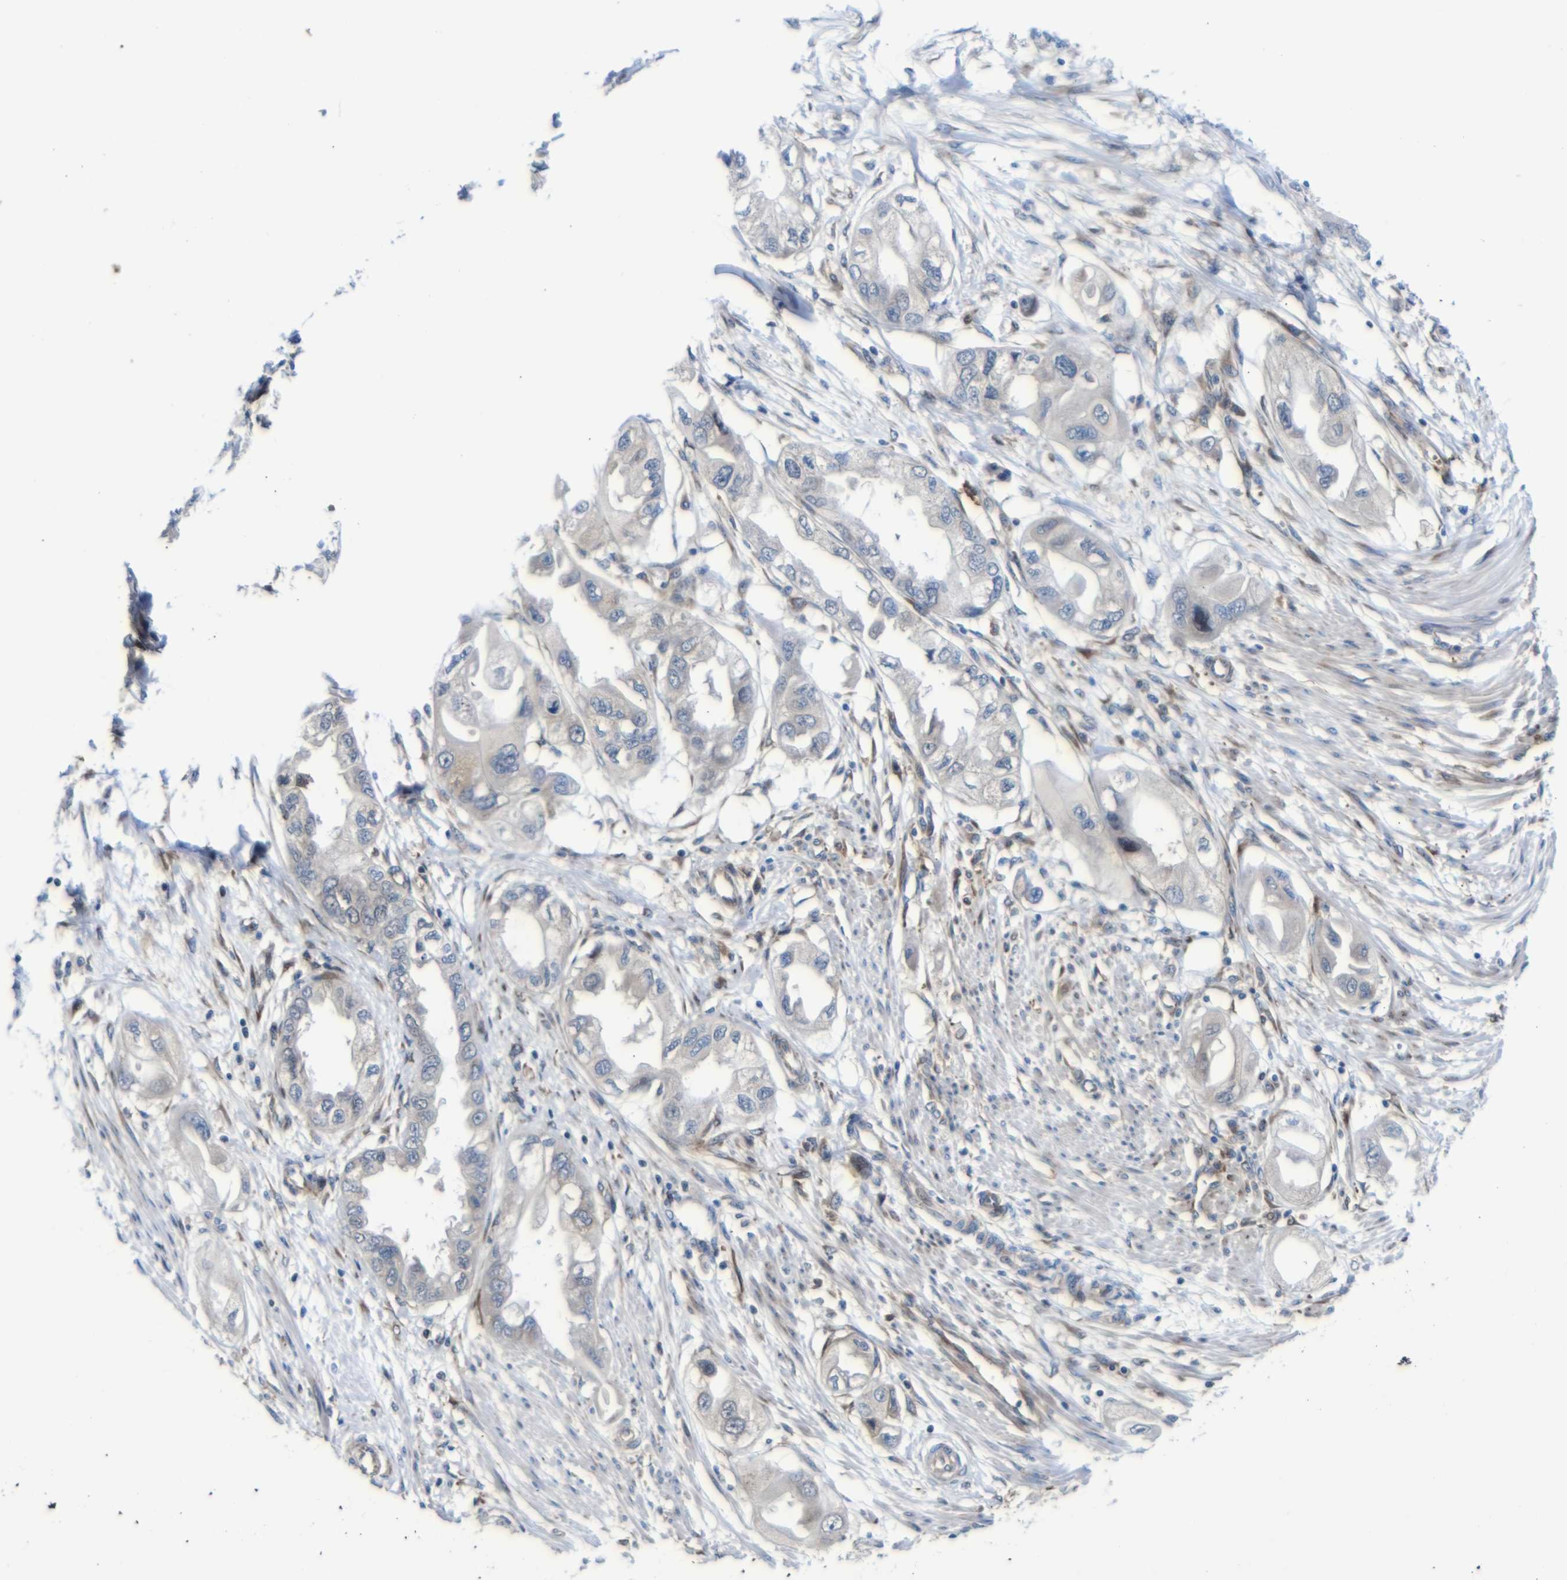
{"staining": {"intensity": "weak", "quantity": ">75%", "location": "cytoplasmic/membranous,nuclear"}, "tissue": "endometrial cancer", "cell_type": "Tumor cells", "image_type": "cancer", "snomed": [{"axis": "morphology", "description": "Adenocarcinoma, NOS"}, {"axis": "topography", "description": "Endometrium"}], "caption": "Protein analysis of endometrial adenocarcinoma tissue reveals weak cytoplasmic/membranous and nuclear staining in approximately >75% of tumor cells.", "gene": "PARP14", "patient": {"sex": "female", "age": 67}}